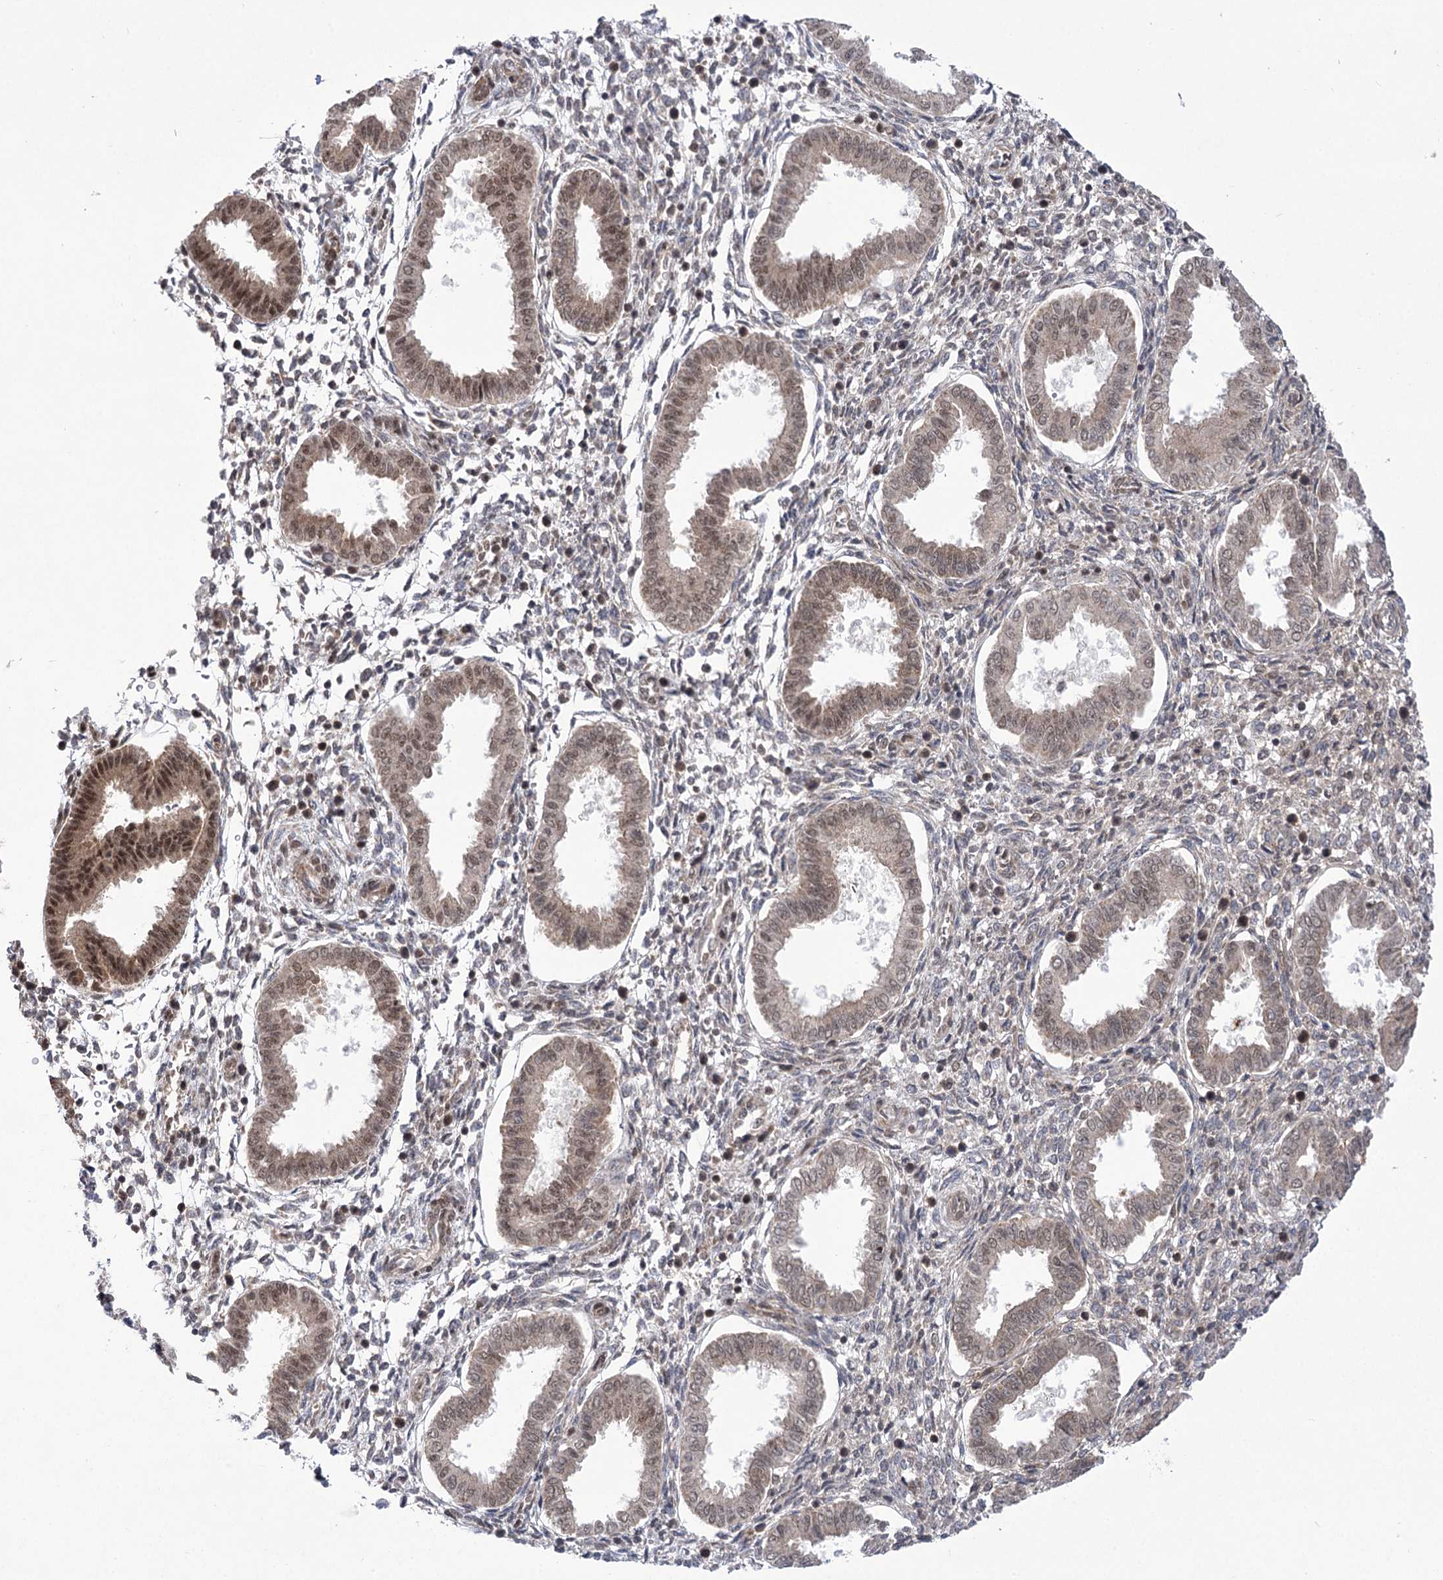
{"staining": {"intensity": "negative", "quantity": "none", "location": "none"}, "tissue": "endometrium", "cell_type": "Cells in endometrial stroma", "image_type": "normal", "snomed": [{"axis": "morphology", "description": "Normal tissue, NOS"}, {"axis": "topography", "description": "Endometrium"}], "caption": "This is an immunohistochemistry photomicrograph of benign endometrium. There is no expression in cells in endometrial stroma.", "gene": "ZMAT2", "patient": {"sex": "female", "age": 24}}